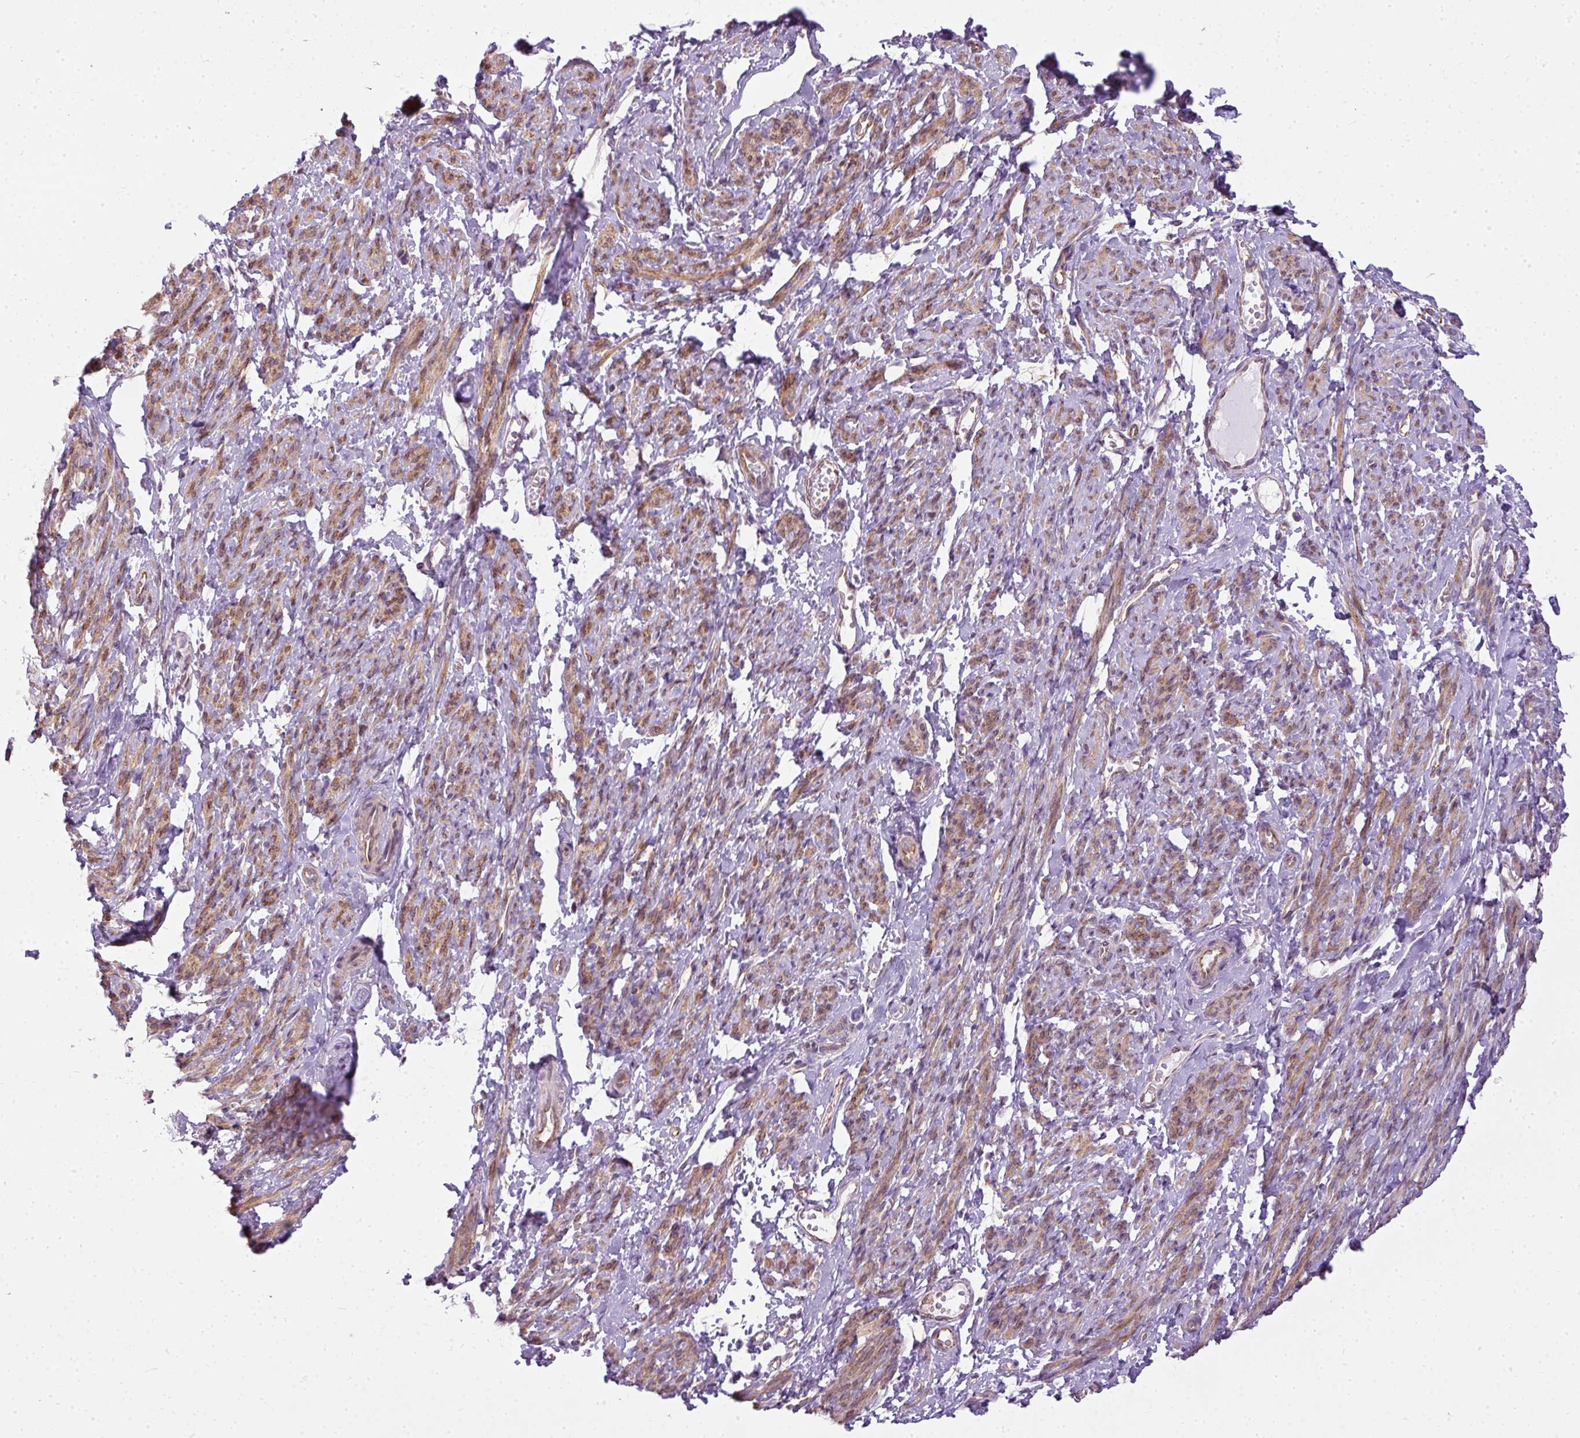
{"staining": {"intensity": "moderate", "quantity": ">75%", "location": "cytoplasmic/membranous,nuclear"}, "tissue": "smooth muscle", "cell_type": "Smooth muscle cells", "image_type": "normal", "snomed": [{"axis": "morphology", "description": "Normal tissue, NOS"}, {"axis": "topography", "description": "Smooth muscle"}], "caption": "This photomicrograph demonstrates normal smooth muscle stained with immunohistochemistry (IHC) to label a protein in brown. The cytoplasmic/membranous,nuclear of smooth muscle cells show moderate positivity for the protein. Nuclei are counter-stained blue.", "gene": "COX18", "patient": {"sex": "female", "age": 65}}